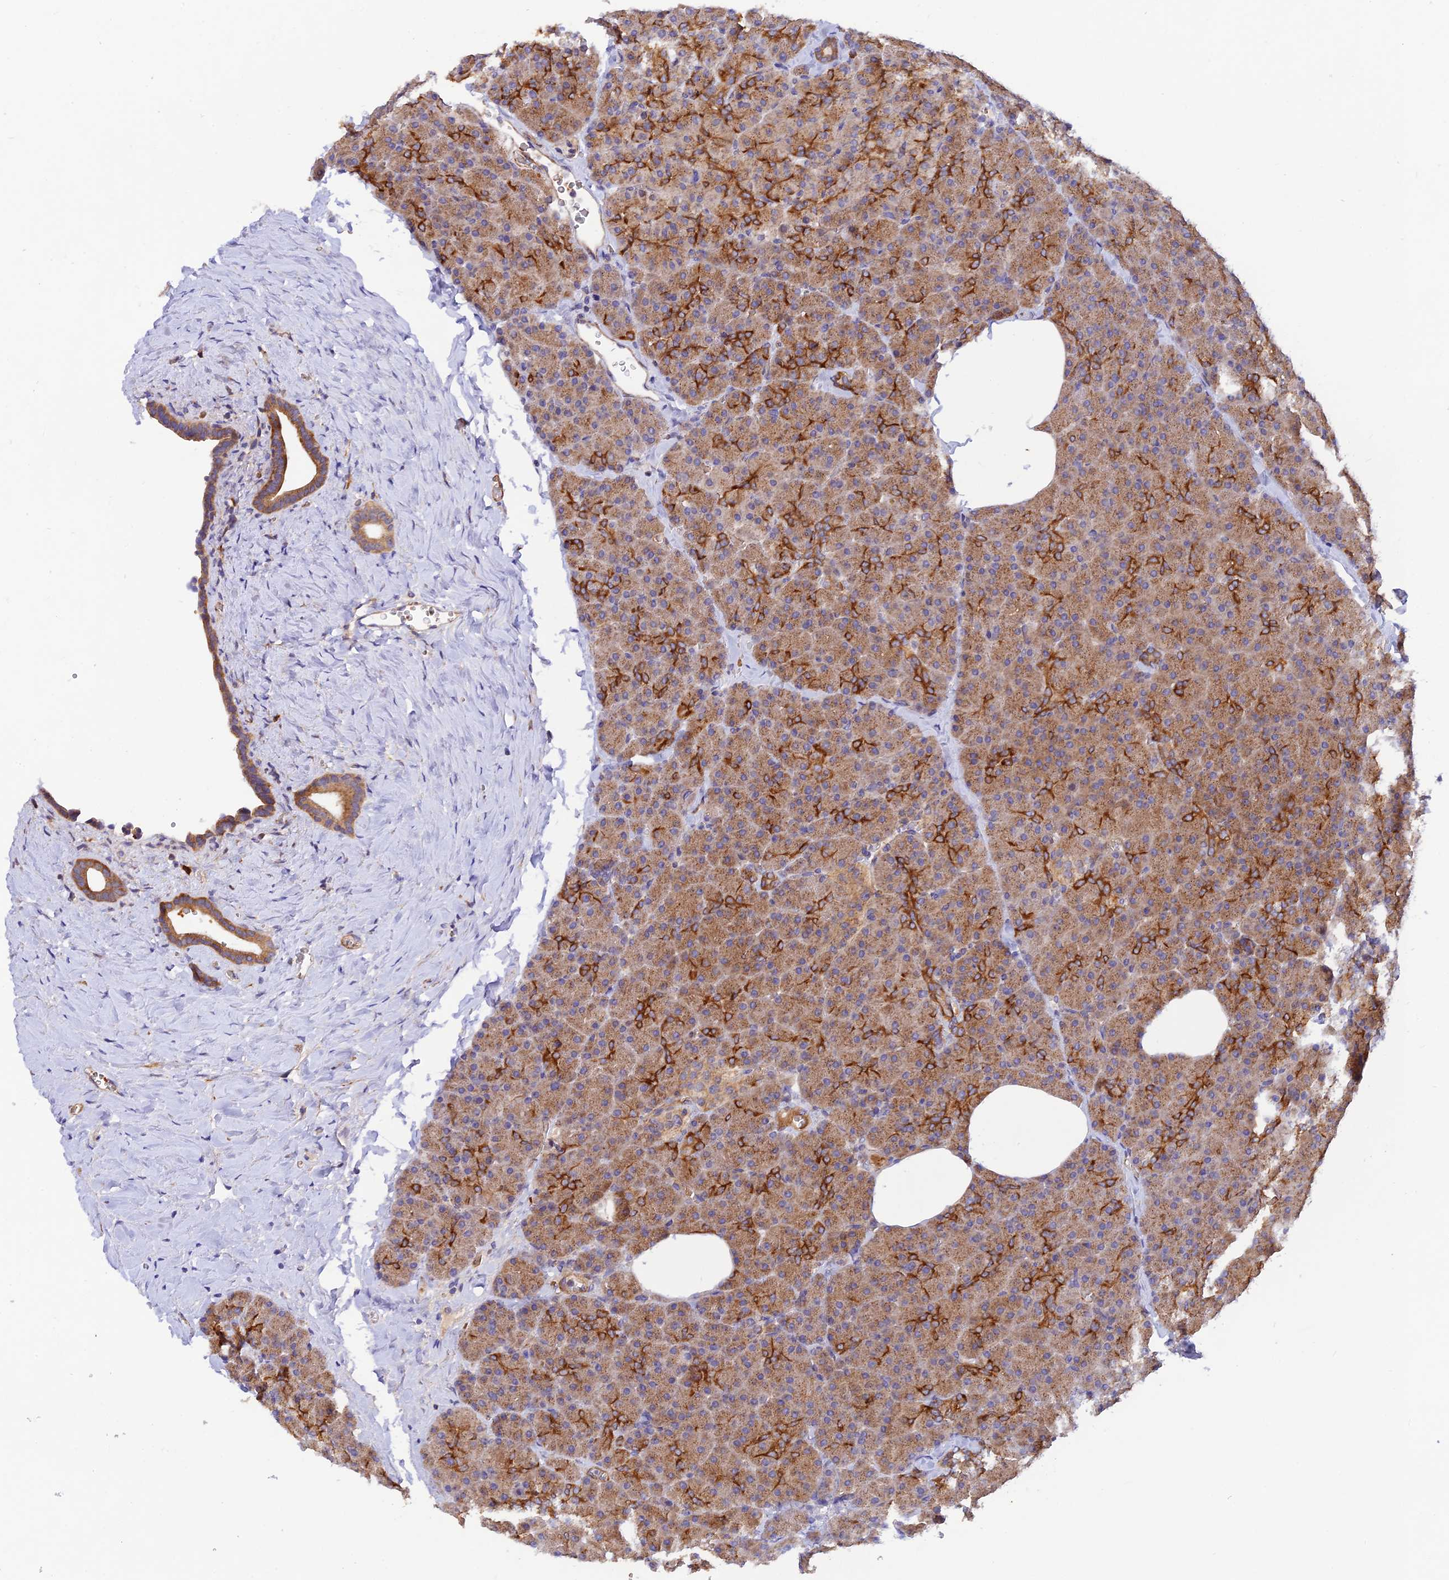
{"staining": {"intensity": "moderate", "quantity": ">75%", "location": "cytoplasmic/membranous"}, "tissue": "pancreas", "cell_type": "Exocrine glandular cells", "image_type": "normal", "snomed": [{"axis": "morphology", "description": "Normal tissue, NOS"}, {"axis": "morphology", "description": "Carcinoid, malignant, NOS"}, {"axis": "topography", "description": "Pancreas"}], "caption": "Immunohistochemistry (IHC) photomicrograph of unremarkable pancreas: pancreas stained using immunohistochemistry demonstrates medium levels of moderate protein expression localized specifically in the cytoplasmic/membranous of exocrine glandular cells, appearing as a cytoplasmic/membranous brown color.", "gene": "WDFY4", "patient": {"sex": "female", "age": 35}}